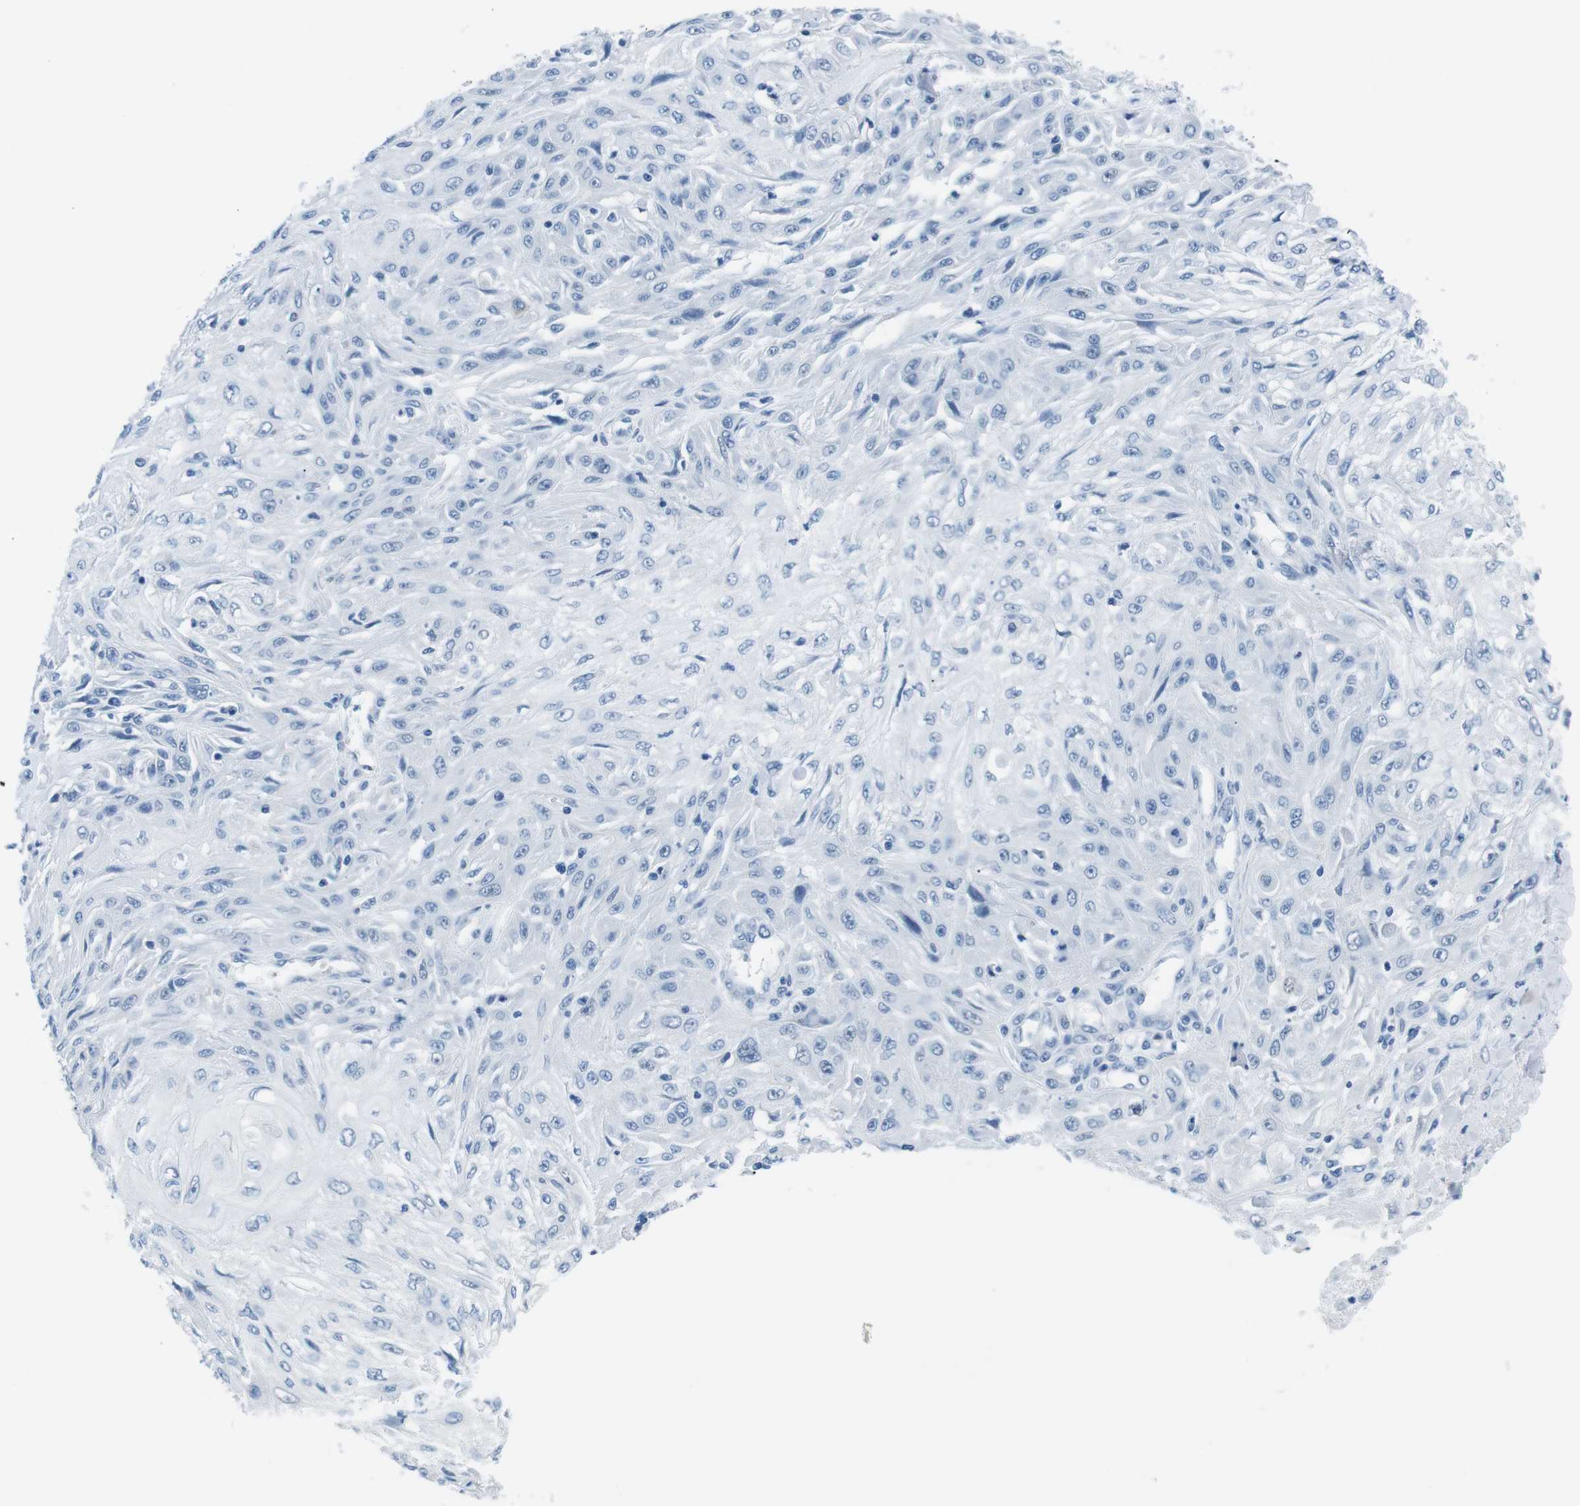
{"staining": {"intensity": "negative", "quantity": "none", "location": "none"}, "tissue": "skin cancer", "cell_type": "Tumor cells", "image_type": "cancer", "snomed": [{"axis": "morphology", "description": "Squamous cell carcinoma, NOS"}, {"axis": "topography", "description": "Skin"}], "caption": "Tumor cells show no significant protein staining in squamous cell carcinoma (skin).", "gene": "MUC2", "patient": {"sex": "male", "age": 75}}